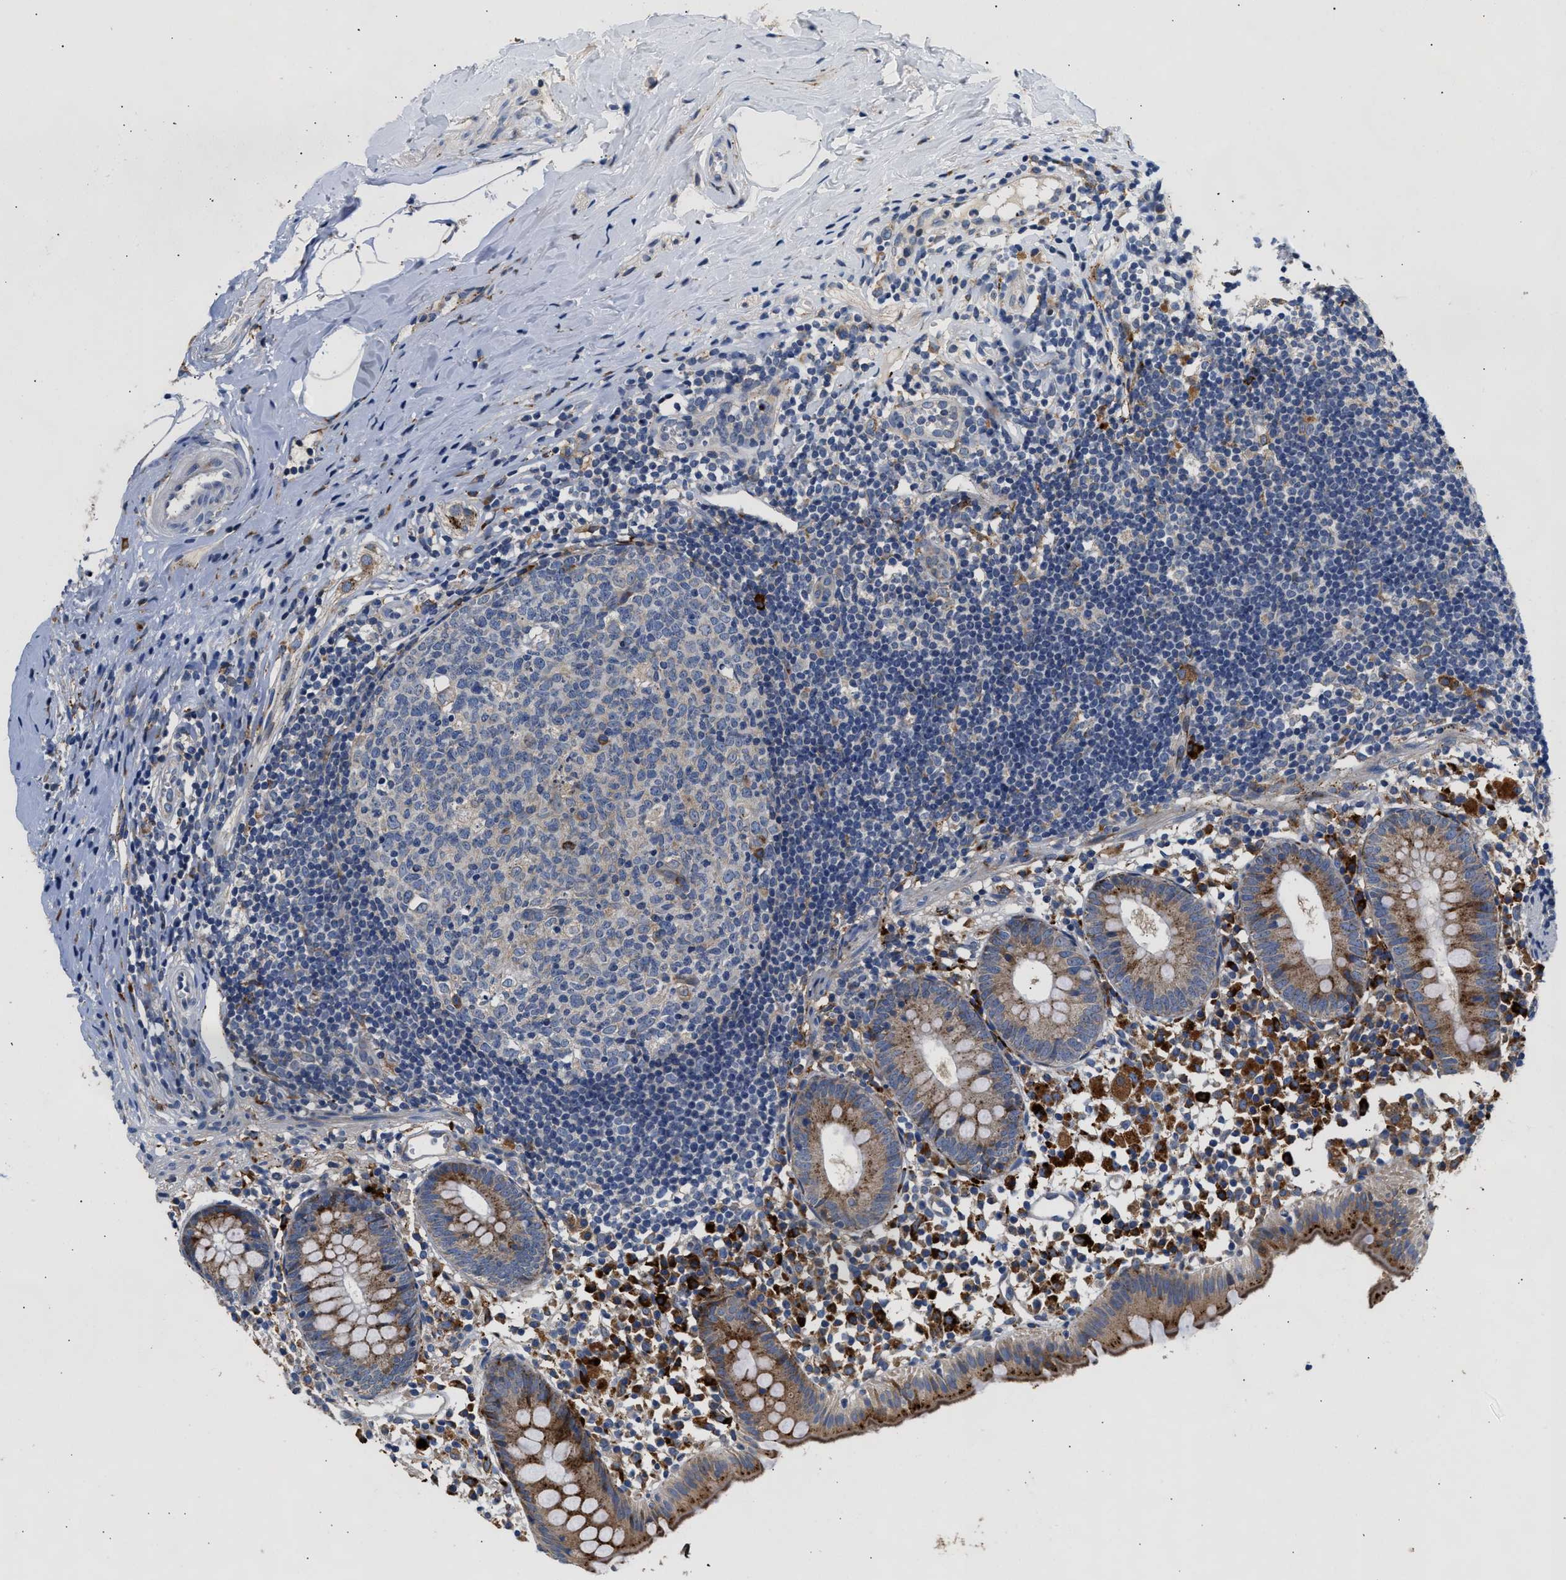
{"staining": {"intensity": "strong", "quantity": ">75%", "location": "cytoplasmic/membranous"}, "tissue": "appendix", "cell_type": "Glandular cells", "image_type": "normal", "snomed": [{"axis": "morphology", "description": "Normal tissue, NOS"}, {"axis": "topography", "description": "Appendix"}], "caption": "Unremarkable appendix reveals strong cytoplasmic/membranous positivity in approximately >75% of glandular cells, visualized by immunohistochemistry.", "gene": "AMZ1", "patient": {"sex": "female", "age": 20}}